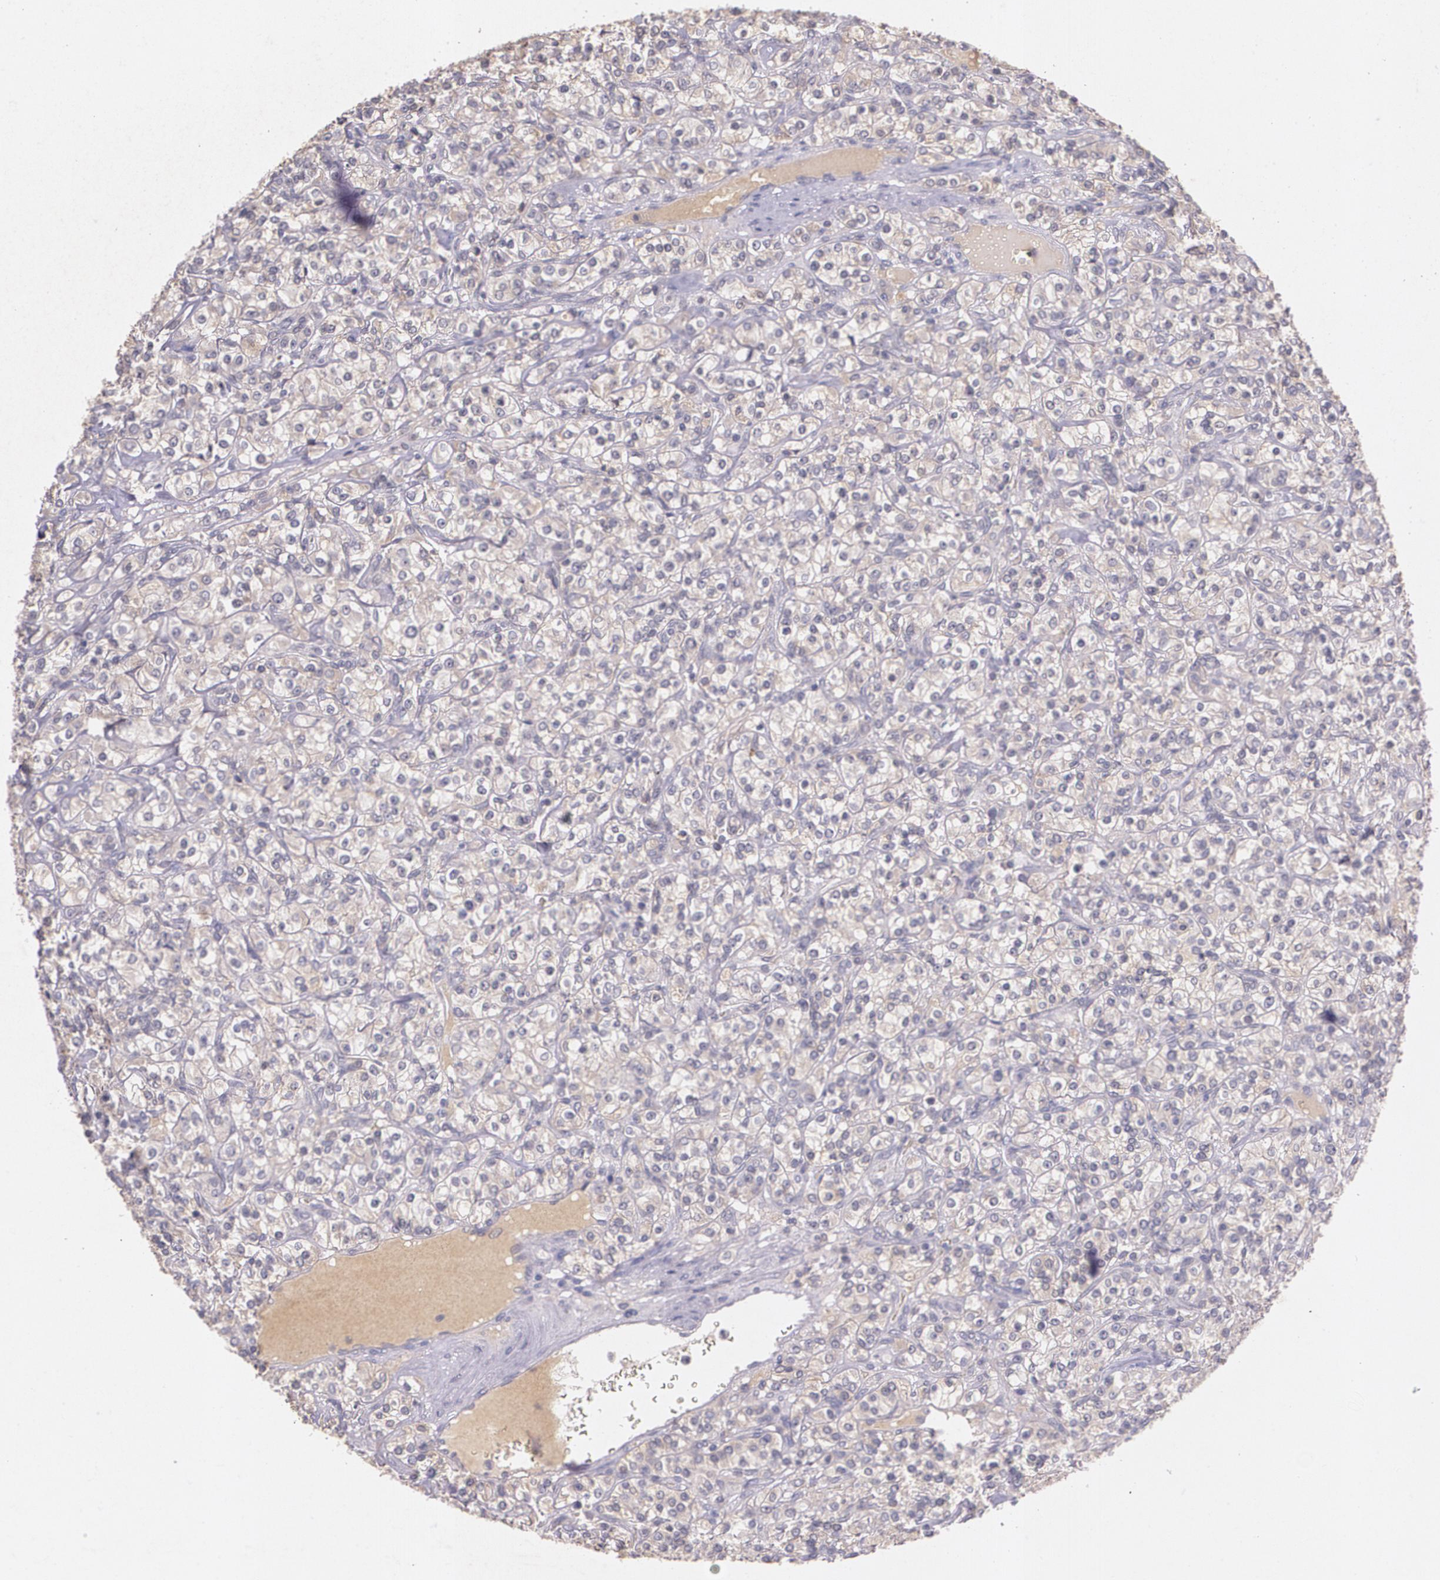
{"staining": {"intensity": "weak", "quantity": ">75%", "location": "cytoplasmic/membranous"}, "tissue": "renal cancer", "cell_type": "Tumor cells", "image_type": "cancer", "snomed": [{"axis": "morphology", "description": "Adenocarcinoma, NOS"}, {"axis": "topography", "description": "Kidney"}], "caption": "Immunohistochemical staining of human renal cancer shows low levels of weak cytoplasmic/membranous positivity in approximately >75% of tumor cells.", "gene": "TM4SF1", "patient": {"sex": "male", "age": 77}}